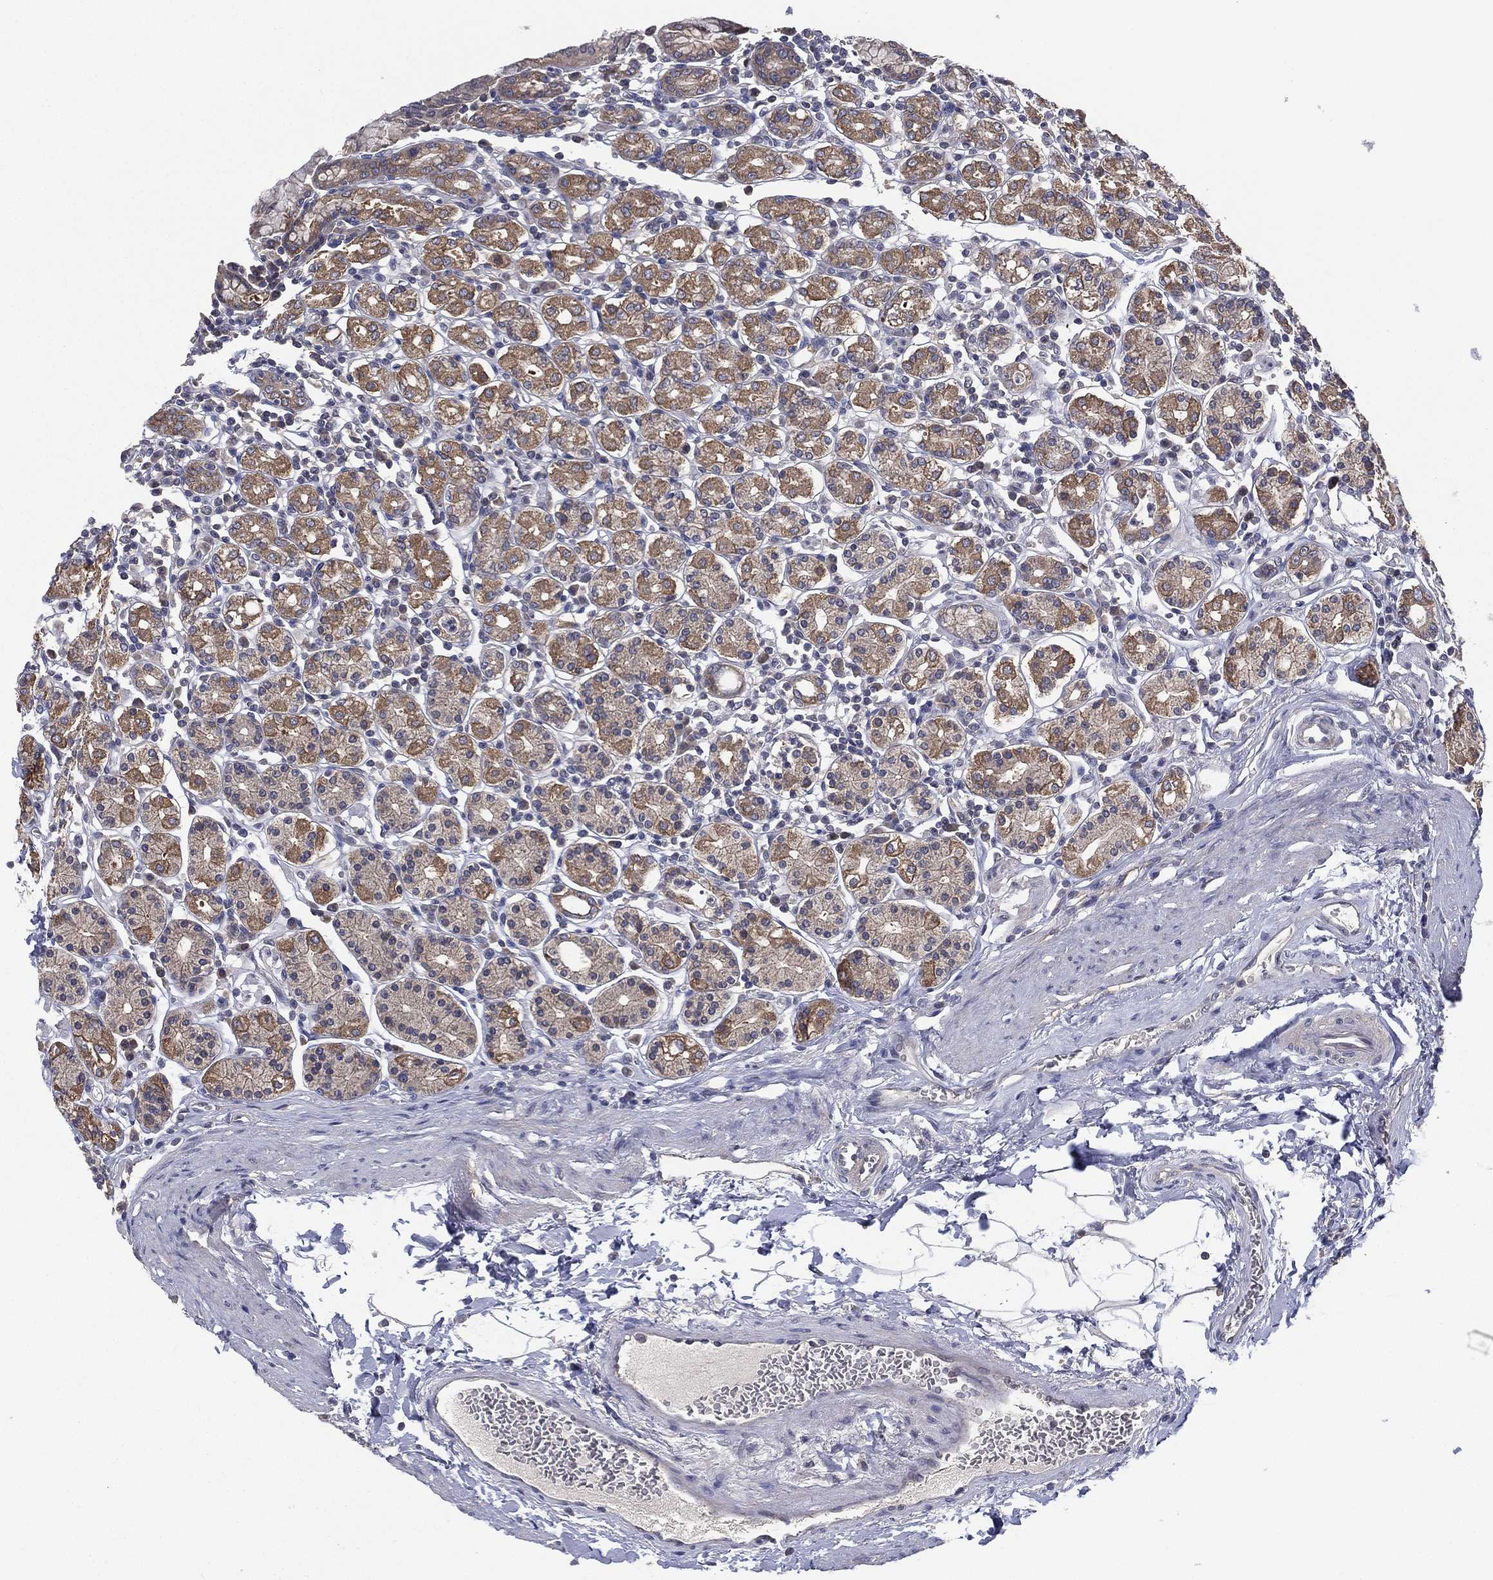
{"staining": {"intensity": "weak", "quantity": ">75%", "location": "cytoplasmic/membranous"}, "tissue": "stomach", "cell_type": "Glandular cells", "image_type": "normal", "snomed": [{"axis": "morphology", "description": "Normal tissue, NOS"}, {"axis": "topography", "description": "Stomach, upper"}, {"axis": "topography", "description": "Stomach"}], "caption": "IHC (DAB (3,3'-diaminobenzidine)) staining of normal stomach displays weak cytoplasmic/membranous protein expression in about >75% of glandular cells. The staining was performed using DAB (3,3'-diaminobenzidine), with brown indicating positive protein expression. Nuclei are stained blue with hematoxylin.", "gene": "MPP7", "patient": {"sex": "male", "age": 62}}